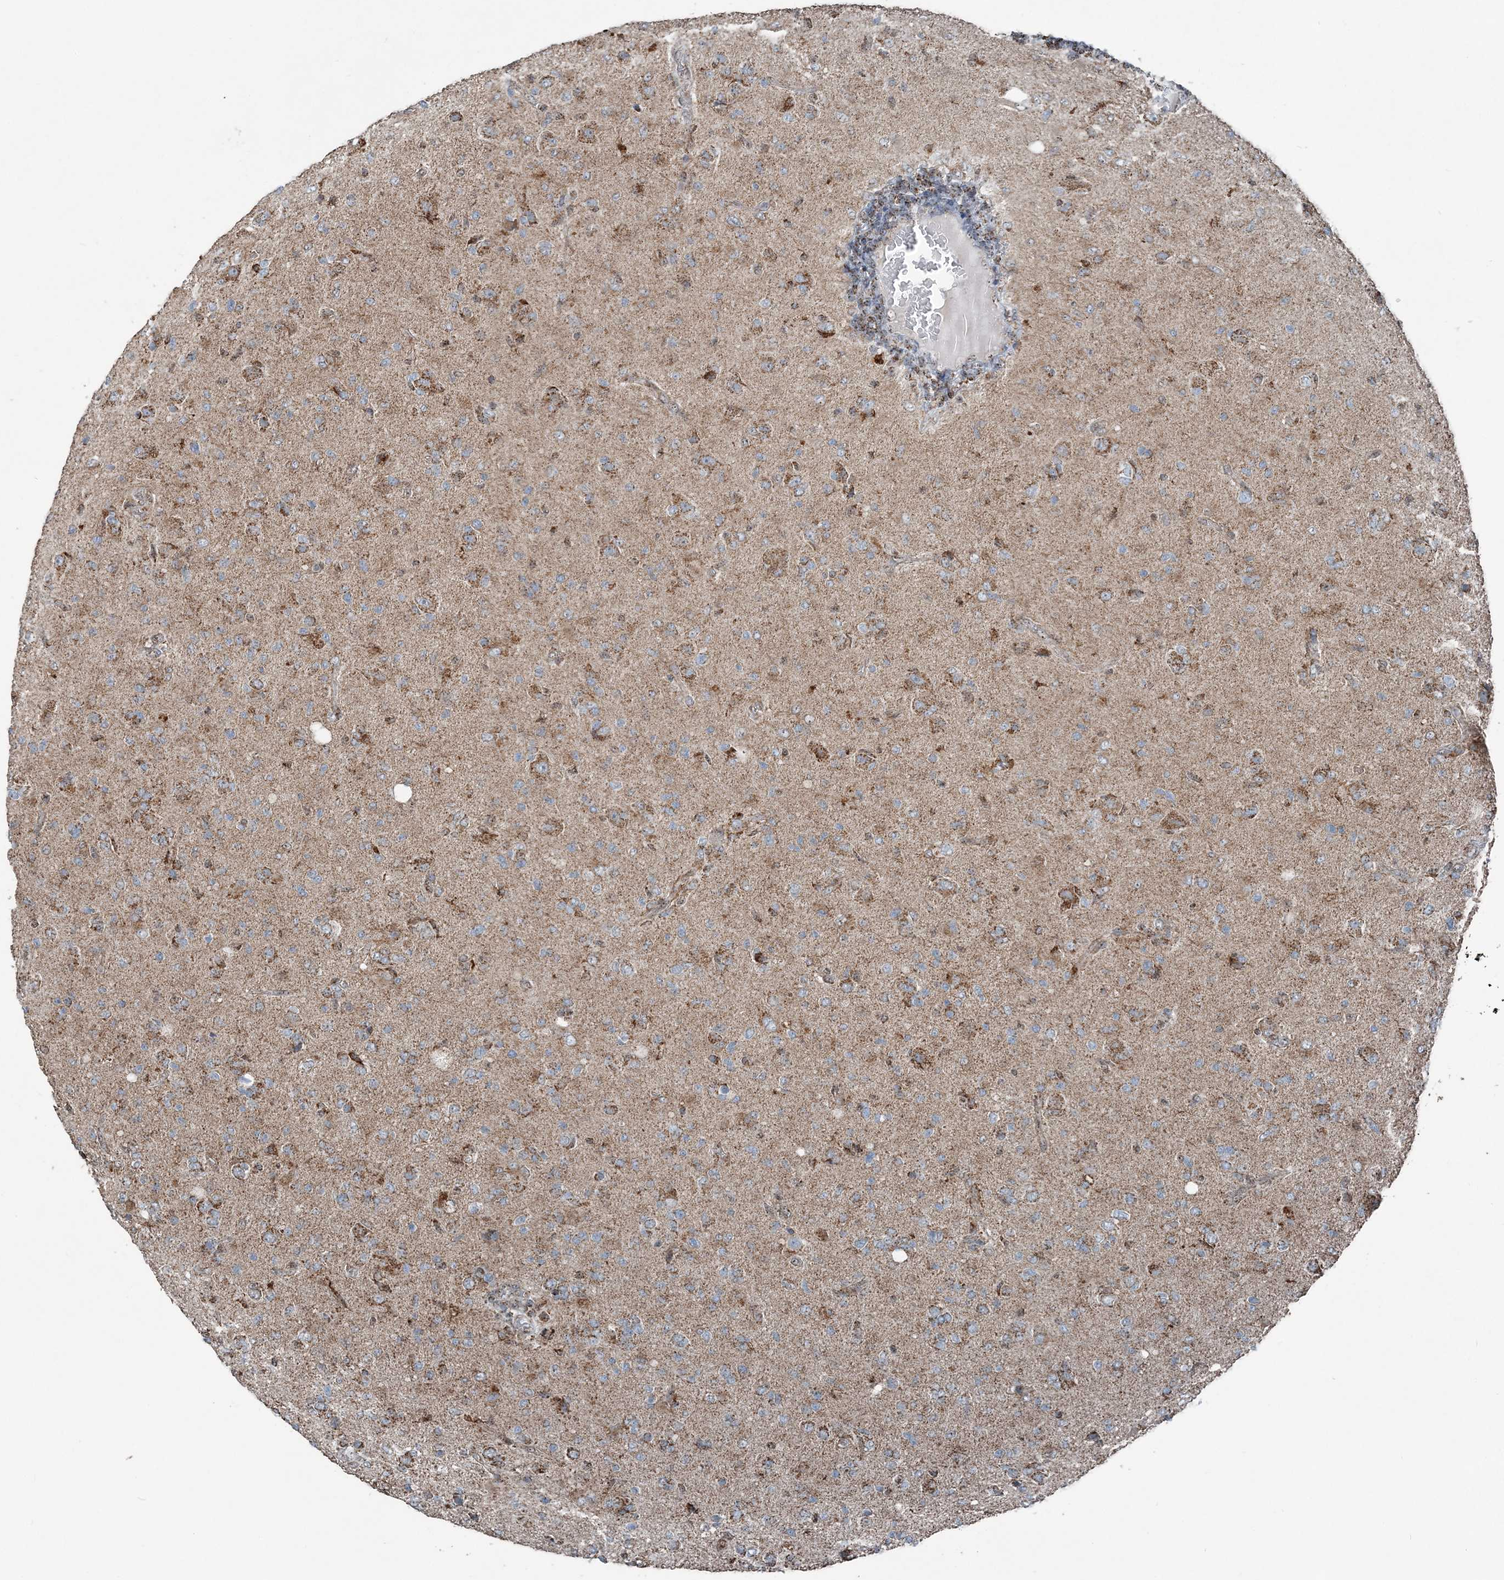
{"staining": {"intensity": "moderate", "quantity": ">75%", "location": "cytoplasmic/membranous"}, "tissue": "glioma", "cell_type": "Tumor cells", "image_type": "cancer", "snomed": [{"axis": "morphology", "description": "Glioma, malignant, High grade"}, {"axis": "topography", "description": "Brain"}], "caption": "Protein staining of glioma tissue exhibits moderate cytoplasmic/membranous positivity in about >75% of tumor cells. The staining is performed using DAB (3,3'-diaminobenzidine) brown chromogen to label protein expression. The nuclei are counter-stained blue using hematoxylin.", "gene": "SUCLG1", "patient": {"sex": "female", "age": 57}}